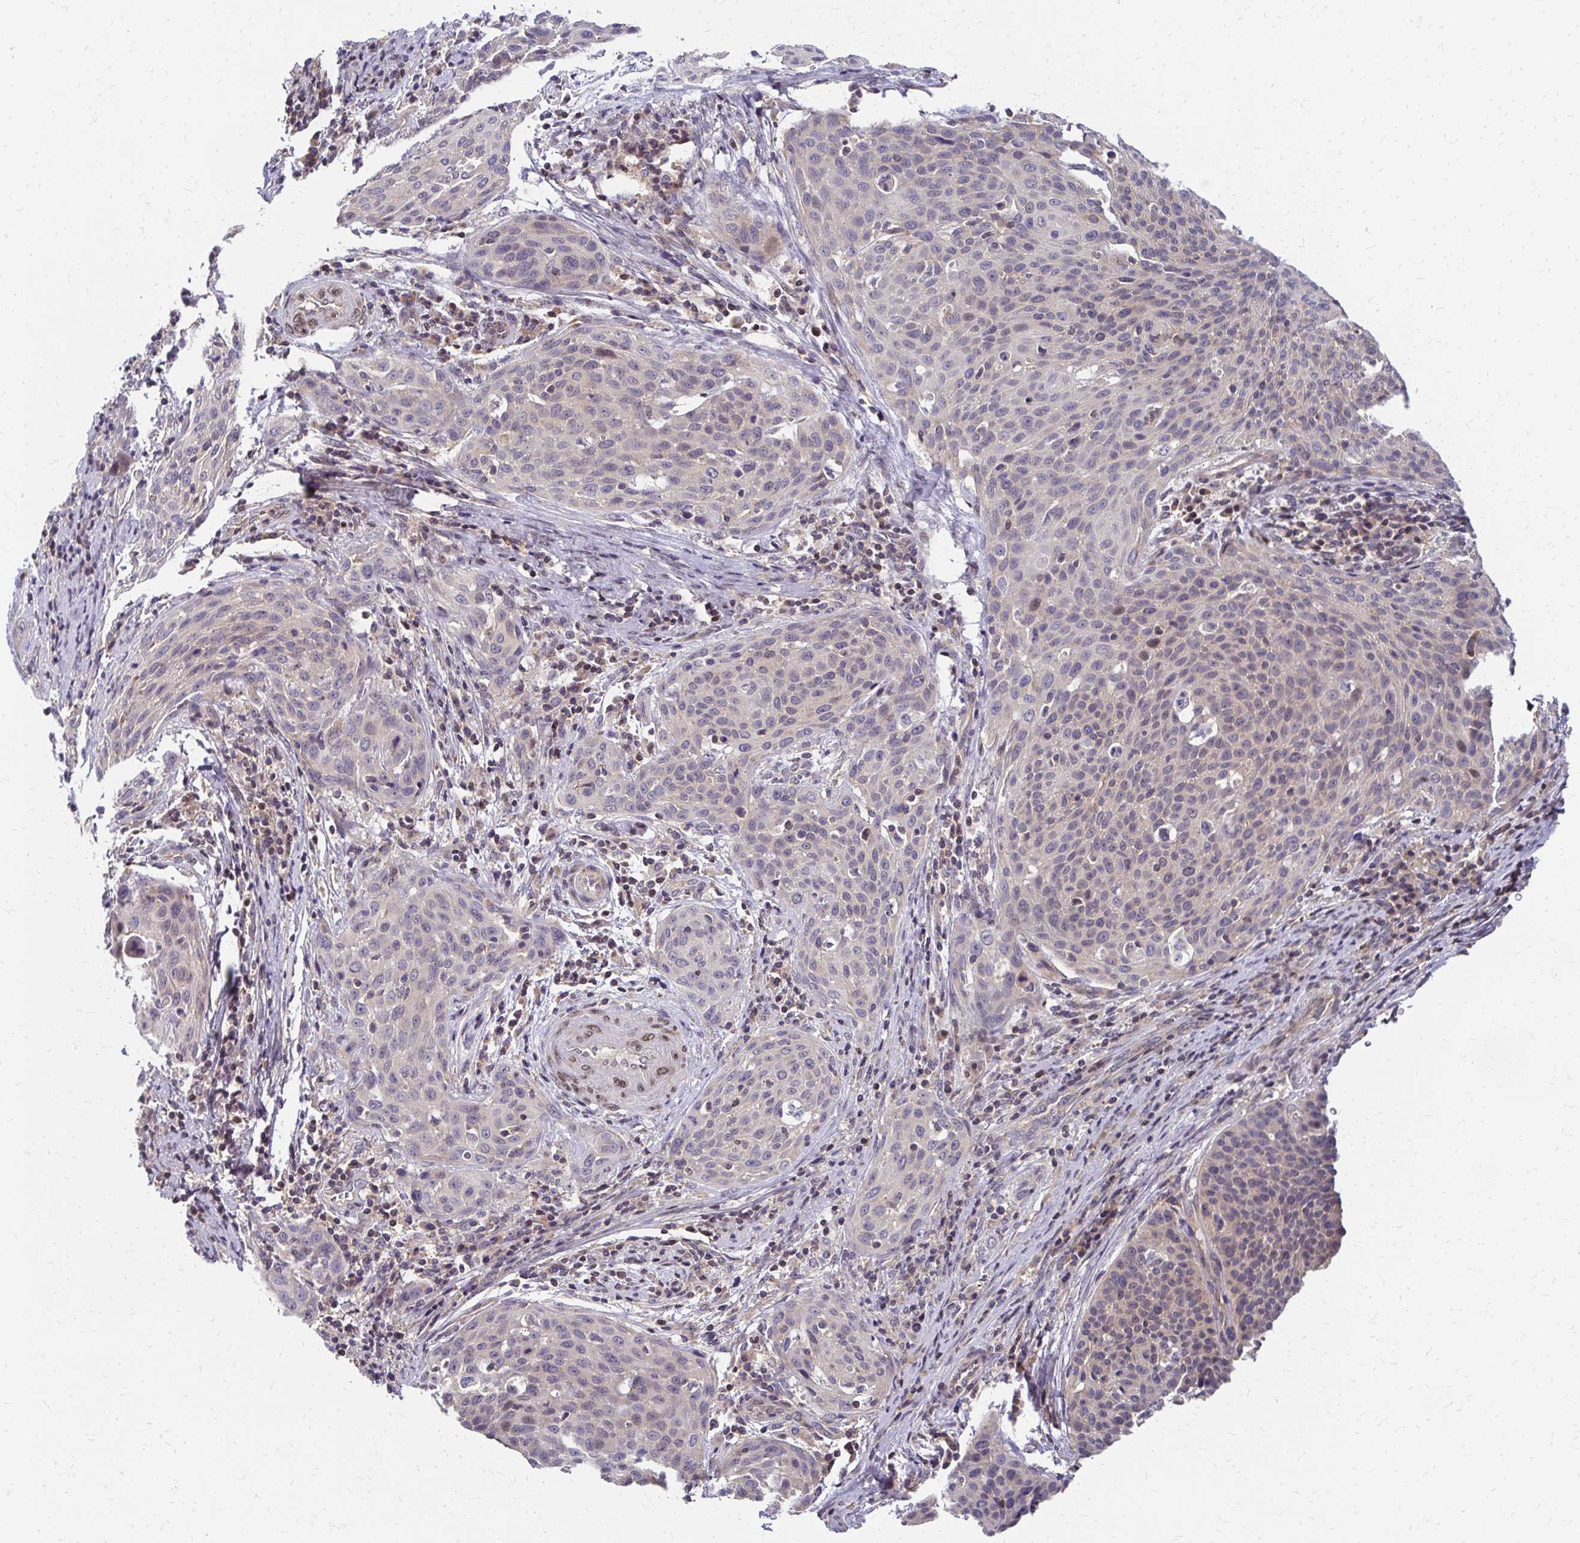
{"staining": {"intensity": "negative", "quantity": "none", "location": "none"}, "tissue": "cervical cancer", "cell_type": "Tumor cells", "image_type": "cancer", "snomed": [{"axis": "morphology", "description": "Squamous cell carcinoma, NOS"}, {"axis": "topography", "description": "Cervix"}], "caption": "Tumor cells are negative for brown protein staining in cervical squamous cell carcinoma.", "gene": "CBX7", "patient": {"sex": "female", "age": 31}}